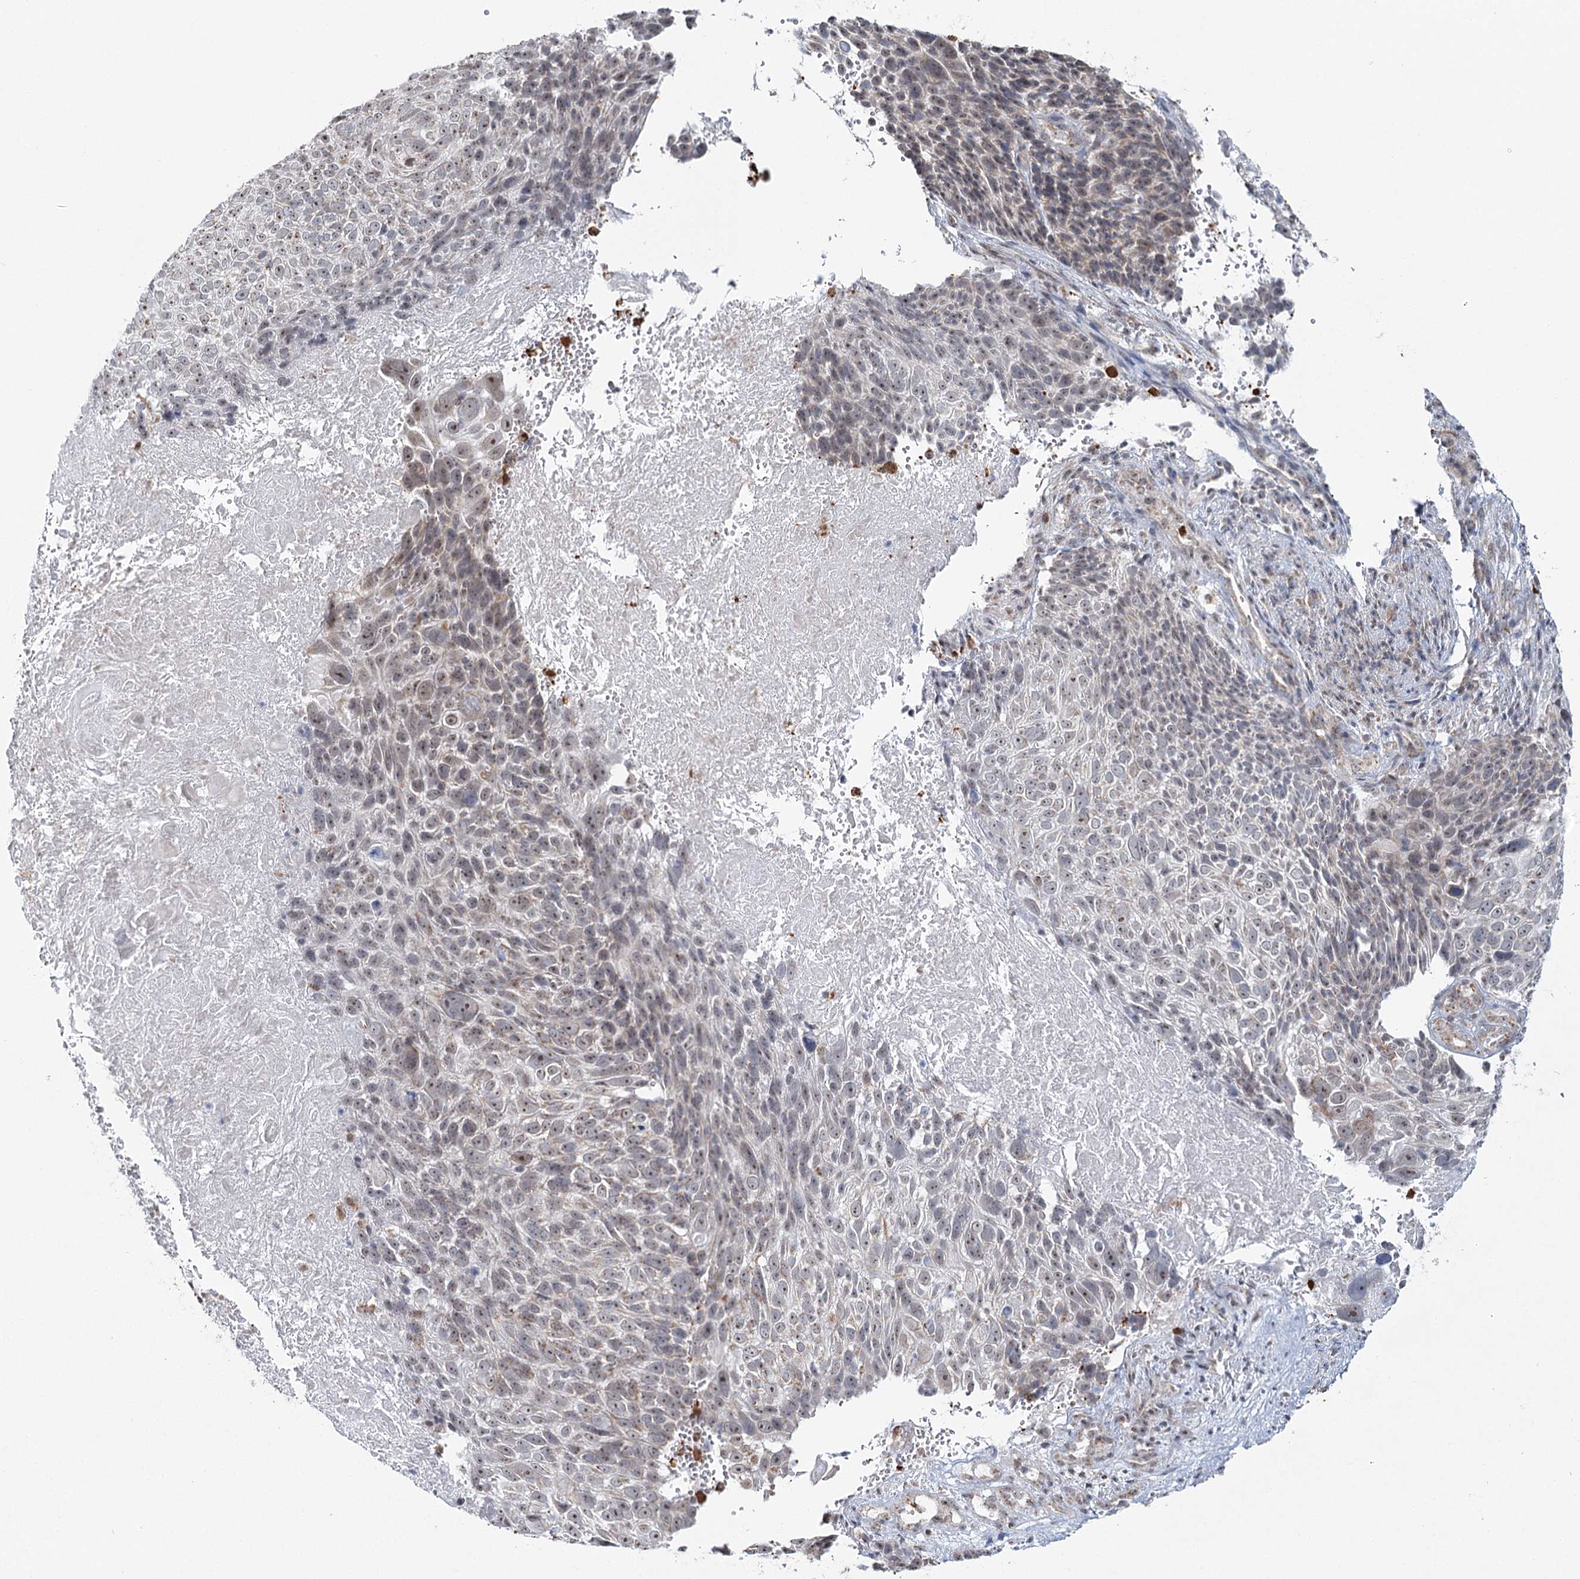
{"staining": {"intensity": "weak", "quantity": ">75%", "location": "cytoplasmic/membranous,nuclear"}, "tissue": "cervical cancer", "cell_type": "Tumor cells", "image_type": "cancer", "snomed": [{"axis": "morphology", "description": "Squamous cell carcinoma, NOS"}, {"axis": "topography", "description": "Cervix"}], "caption": "Cervical squamous cell carcinoma stained with a brown dye demonstrates weak cytoplasmic/membranous and nuclear positive positivity in approximately >75% of tumor cells.", "gene": "ATAD1", "patient": {"sex": "female", "age": 74}}